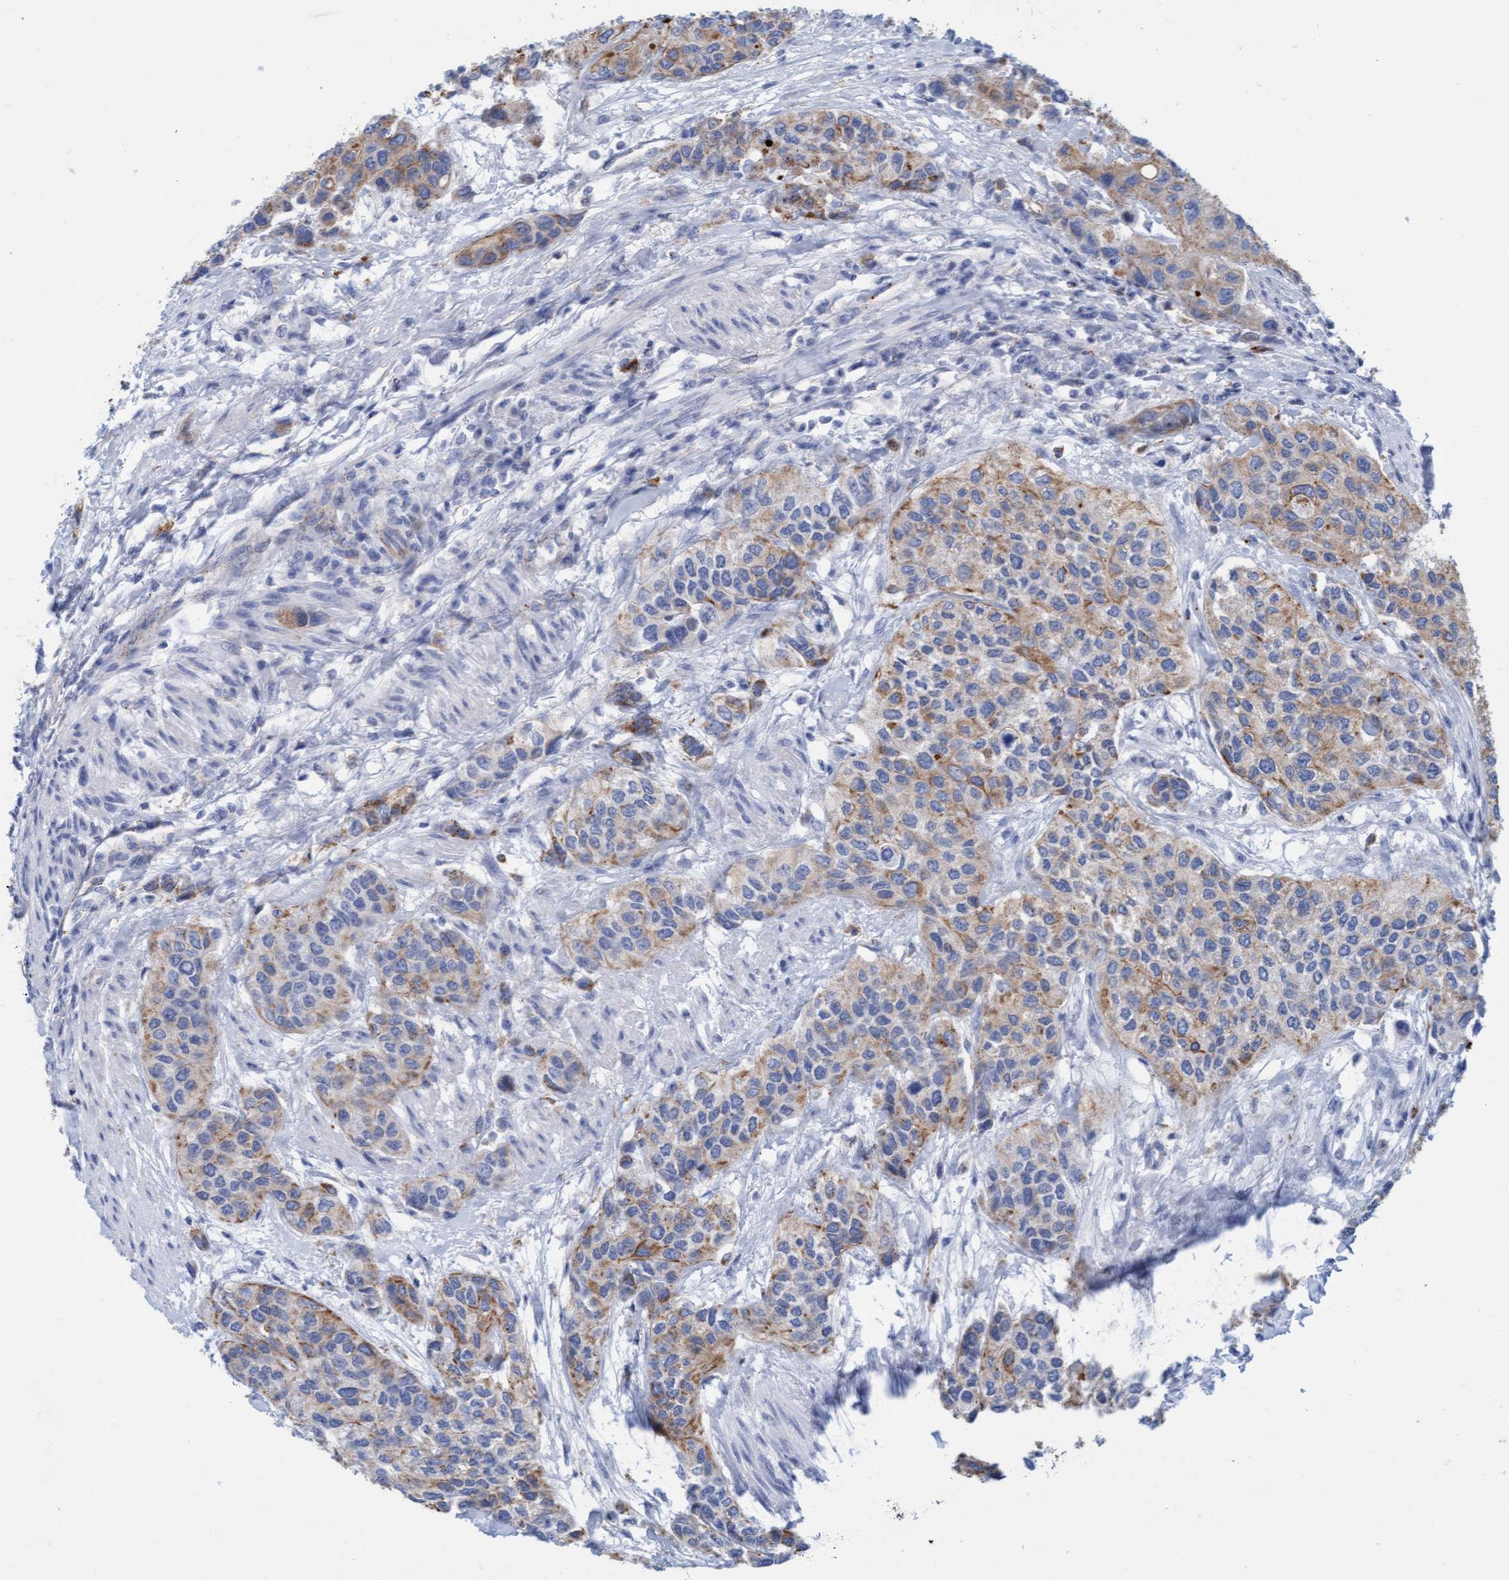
{"staining": {"intensity": "moderate", "quantity": "25%-75%", "location": "cytoplasmic/membranous"}, "tissue": "urothelial cancer", "cell_type": "Tumor cells", "image_type": "cancer", "snomed": [{"axis": "morphology", "description": "Urothelial carcinoma, High grade"}, {"axis": "topography", "description": "Urinary bladder"}], "caption": "High-grade urothelial carcinoma stained for a protein demonstrates moderate cytoplasmic/membranous positivity in tumor cells.", "gene": "SGSH", "patient": {"sex": "female", "age": 56}}